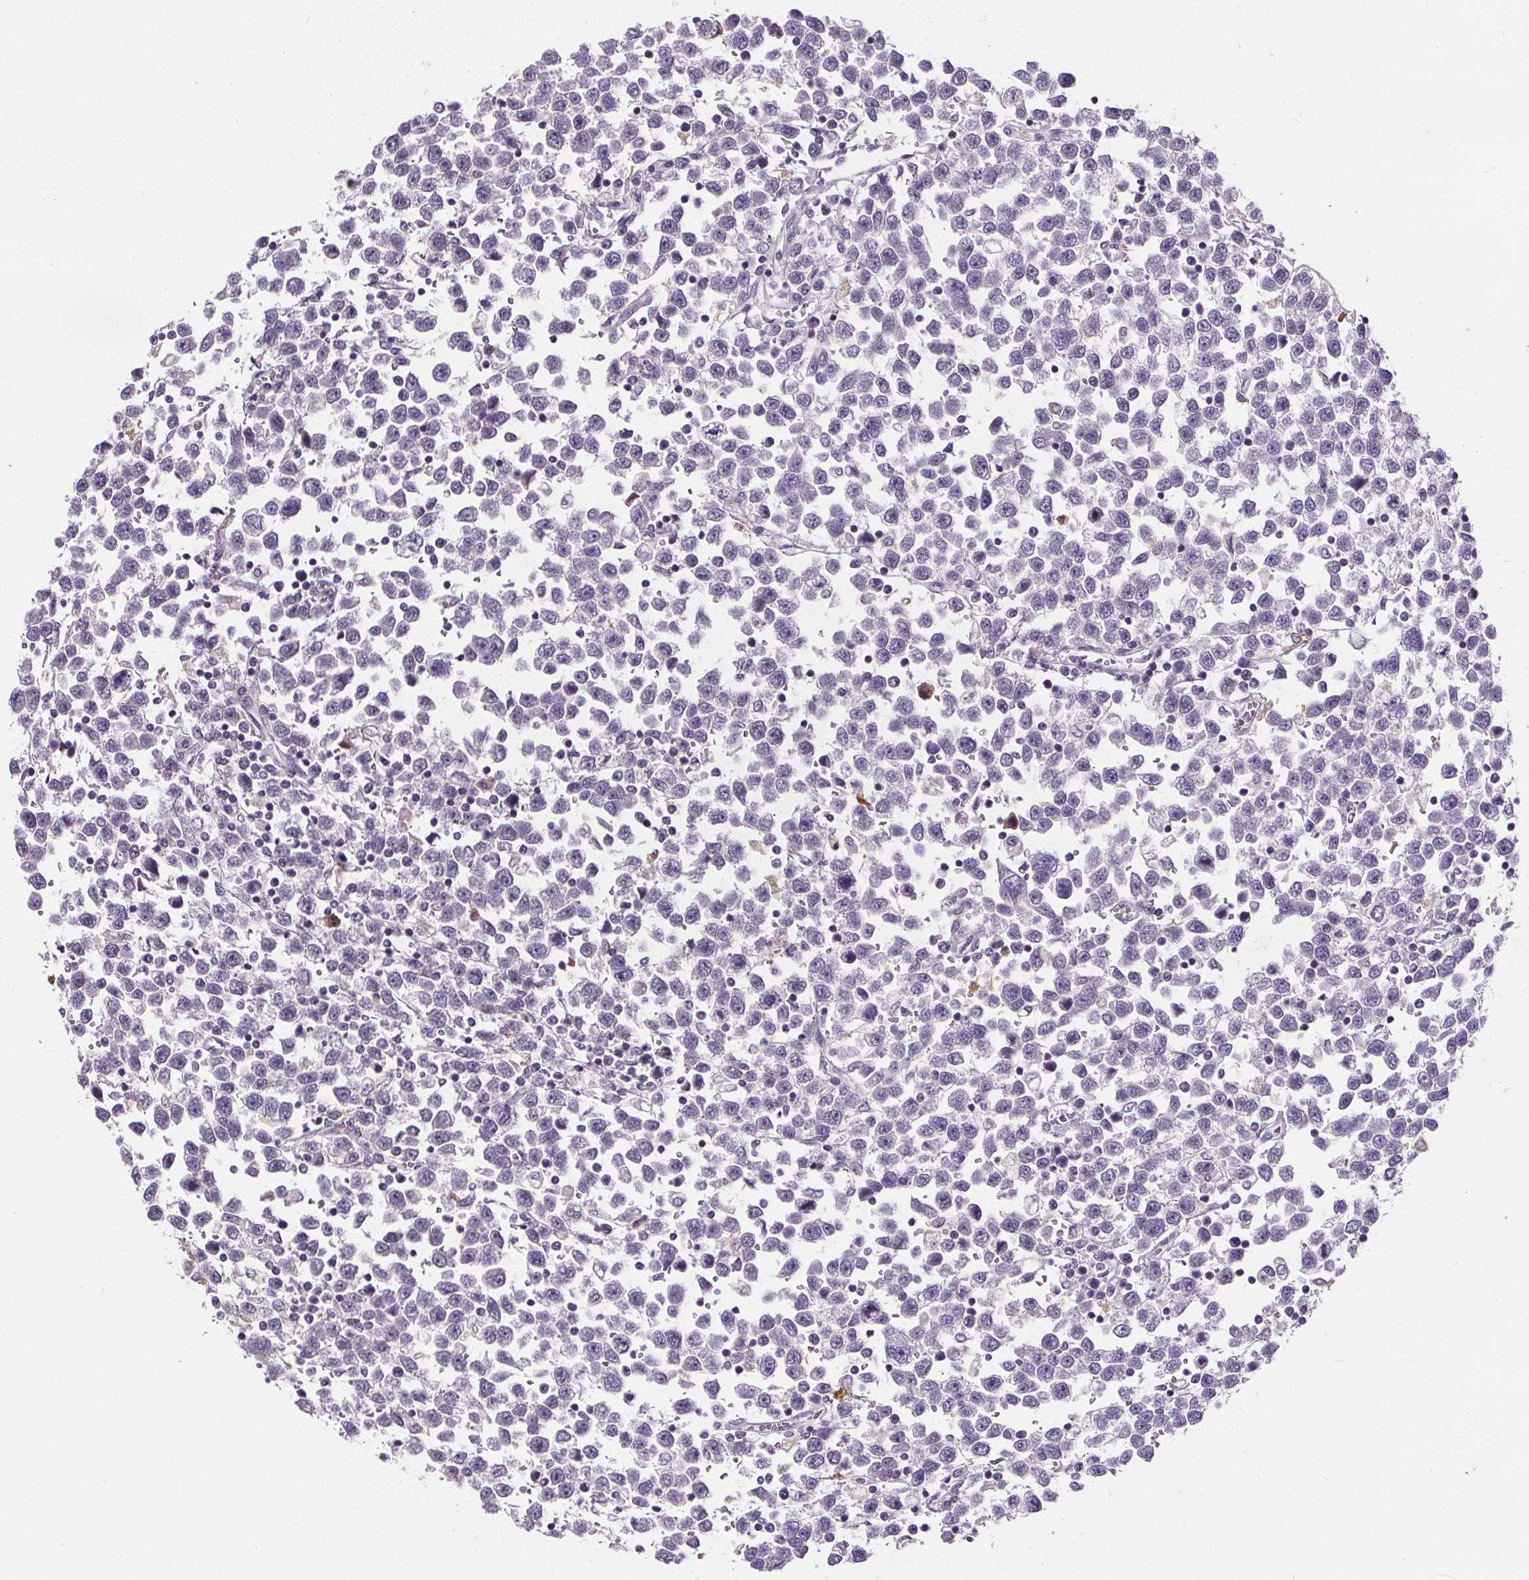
{"staining": {"intensity": "negative", "quantity": "none", "location": "none"}, "tissue": "testis cancer", "cell_type": "Tumor cells", "image_type": "cancer", "snomed": [{"axis": "morphology", "description": "Seminoma, NOS"}, {"axis": "topography", "description": "Testis"}], "caption": "Photomicrograph shows no significant protein positivity in tumor cells of seminoma (testis).", "gene": "CD5L", "patient": {"sex": "male", "age": 34}}